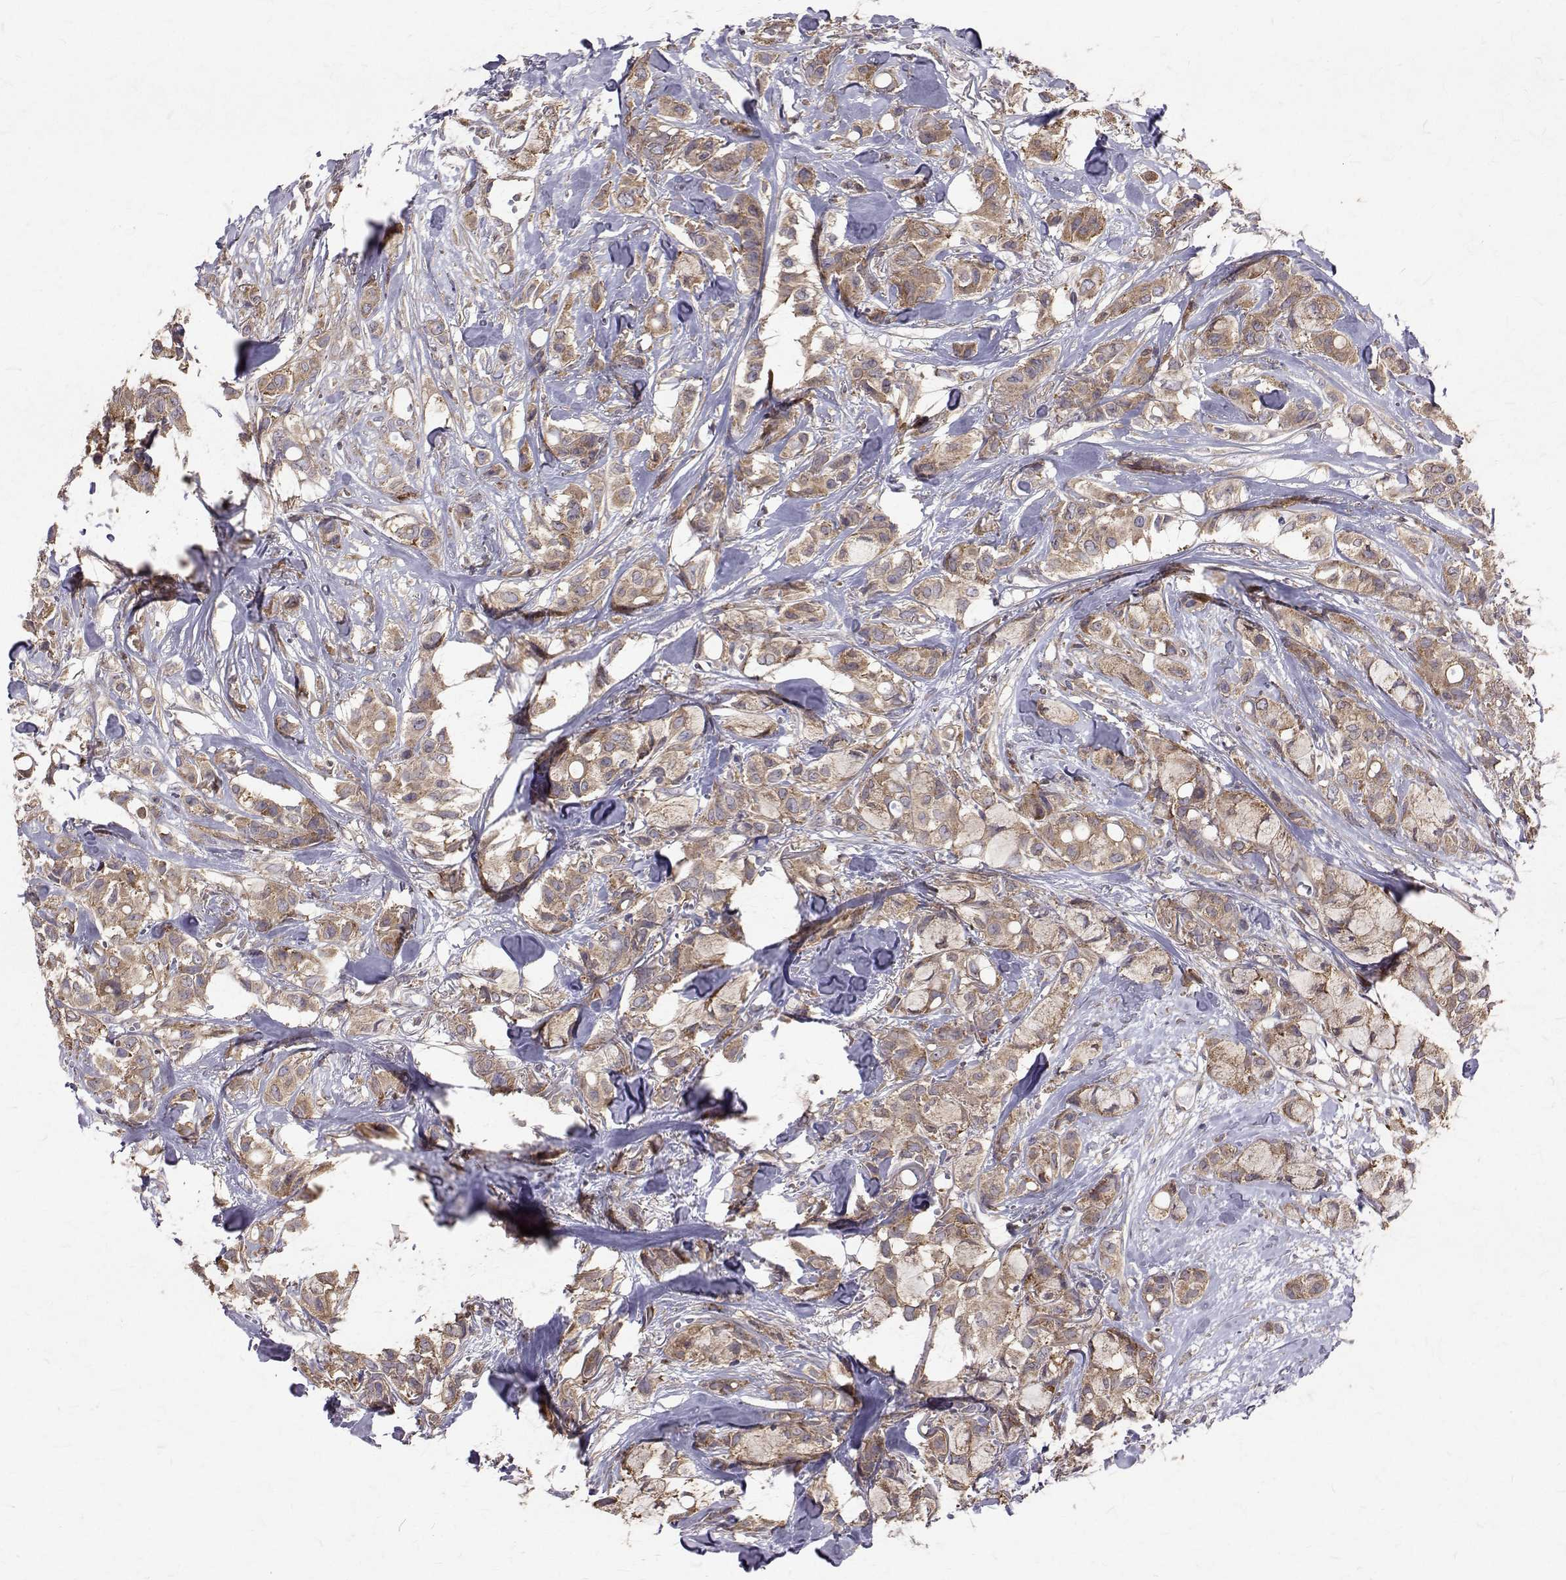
{"staining": {"intensity": "weak", "quantity": ">75%", "location": "cytoplasmic/membranous"}, "tissue": "breast cancer", "cell_type": "Tumor cells", "image_type": "cancer", "snomed": [{"axis": "morphology", "description": "Duct carcinoma"}, {"axis": "topography", "description": "Breast"}], "caption": "A high-resolution image shows immunohistochemistry (IHC) staining of breast cancer, which displays weak cytoplasmic/membranous staining in about >75% of tumor cells.", "gene": "FARSB", "patient": {"sex": "female", "age": 85}}